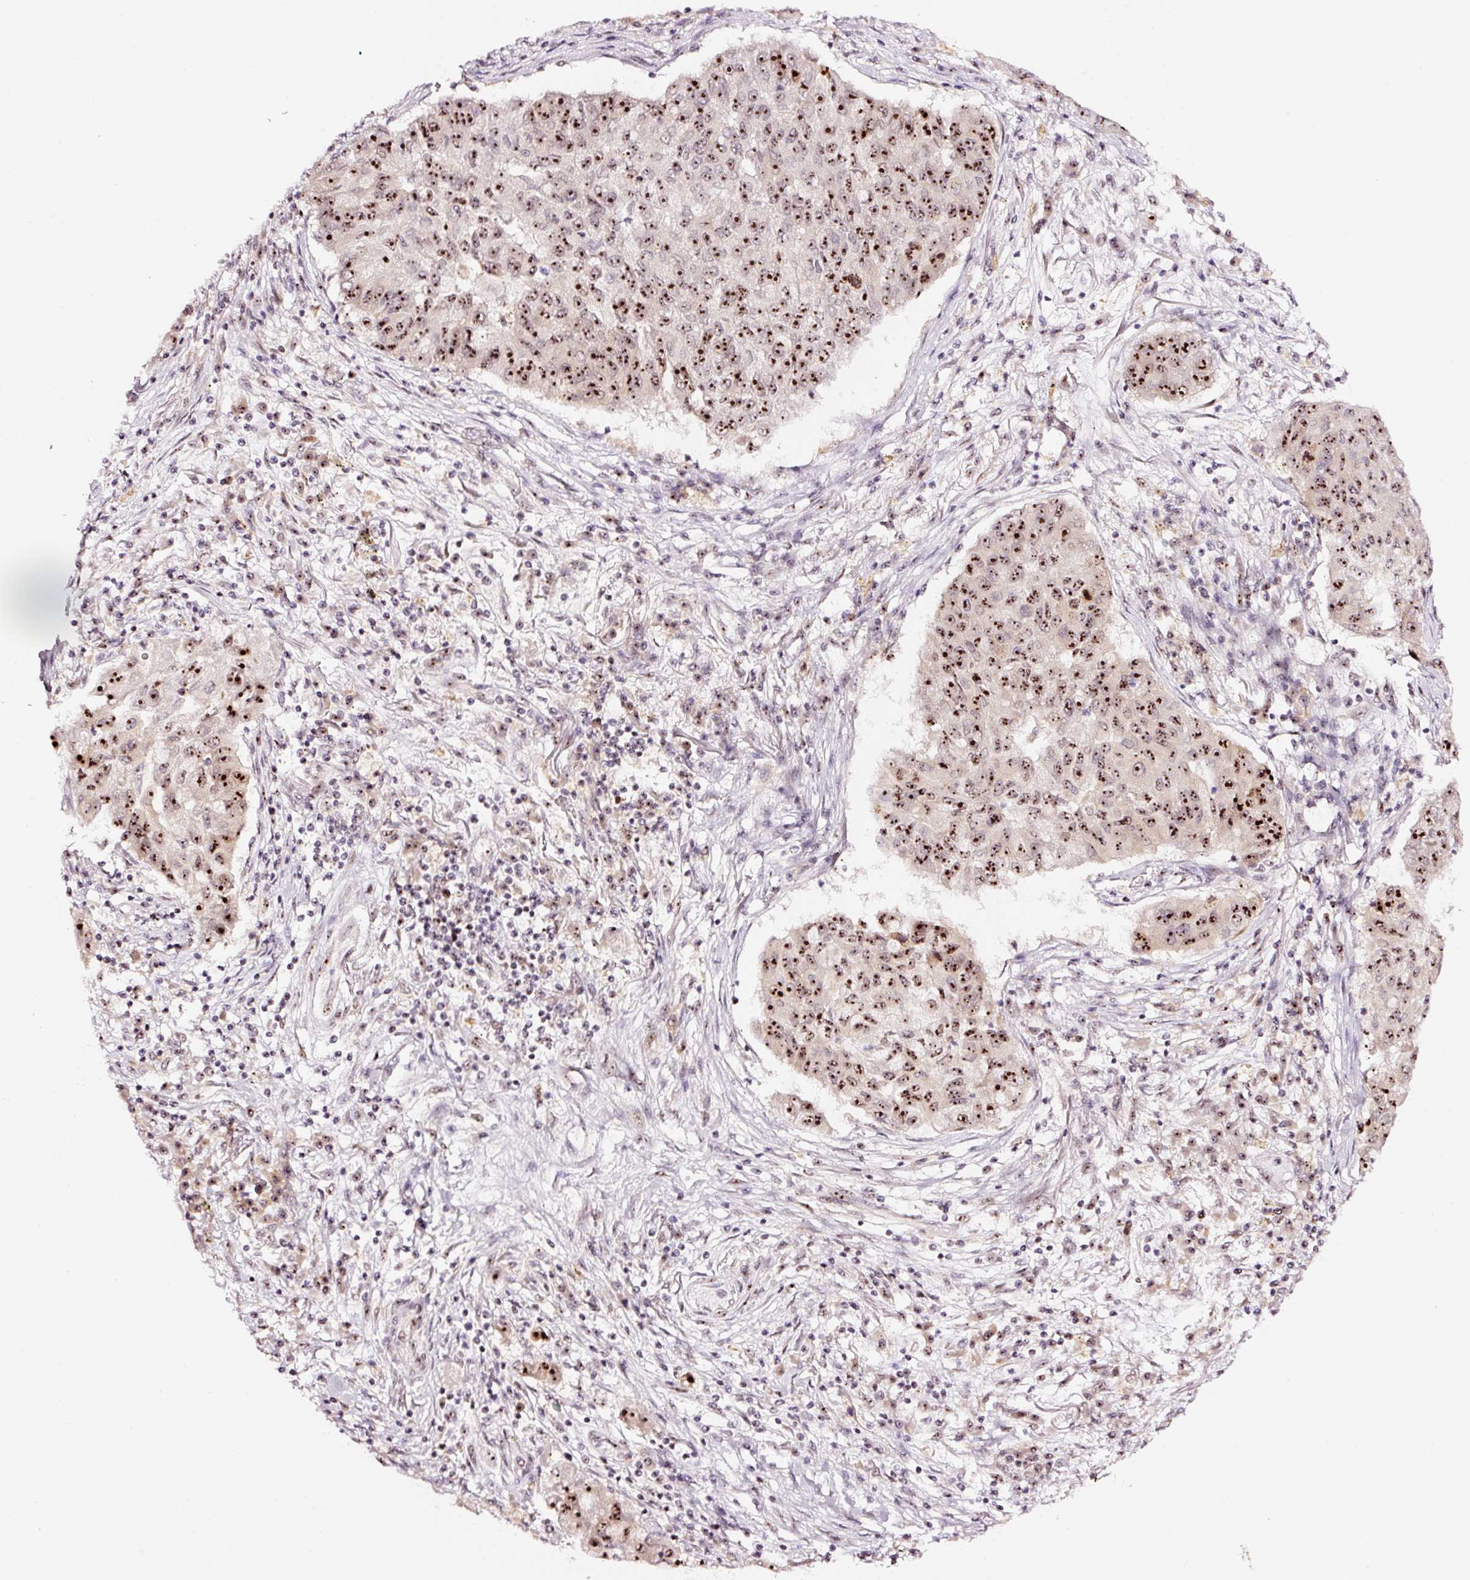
{"staining": {"intensity": "strong", "quantity": ">75%", "location": "nuclear"}, "tissue": "lung cancer", "cell_type": "Tumor cells", "image_type": "cancer", "snomed": [{"axis": "morphology", "description": "Squamous cell carcinoma, NOS"}, {"axis": "topography", "description": "Lung"}], "caption": "Tumor cells demonstrate strong nuclear positivity in about >75% of cells in lung cancer. (DAB (3,3'-diaminobenzidine) IHC with brightfield microscopy, high magnification).", "gene": "GNL3", "patient": {"sex": "male", "age": 74}}